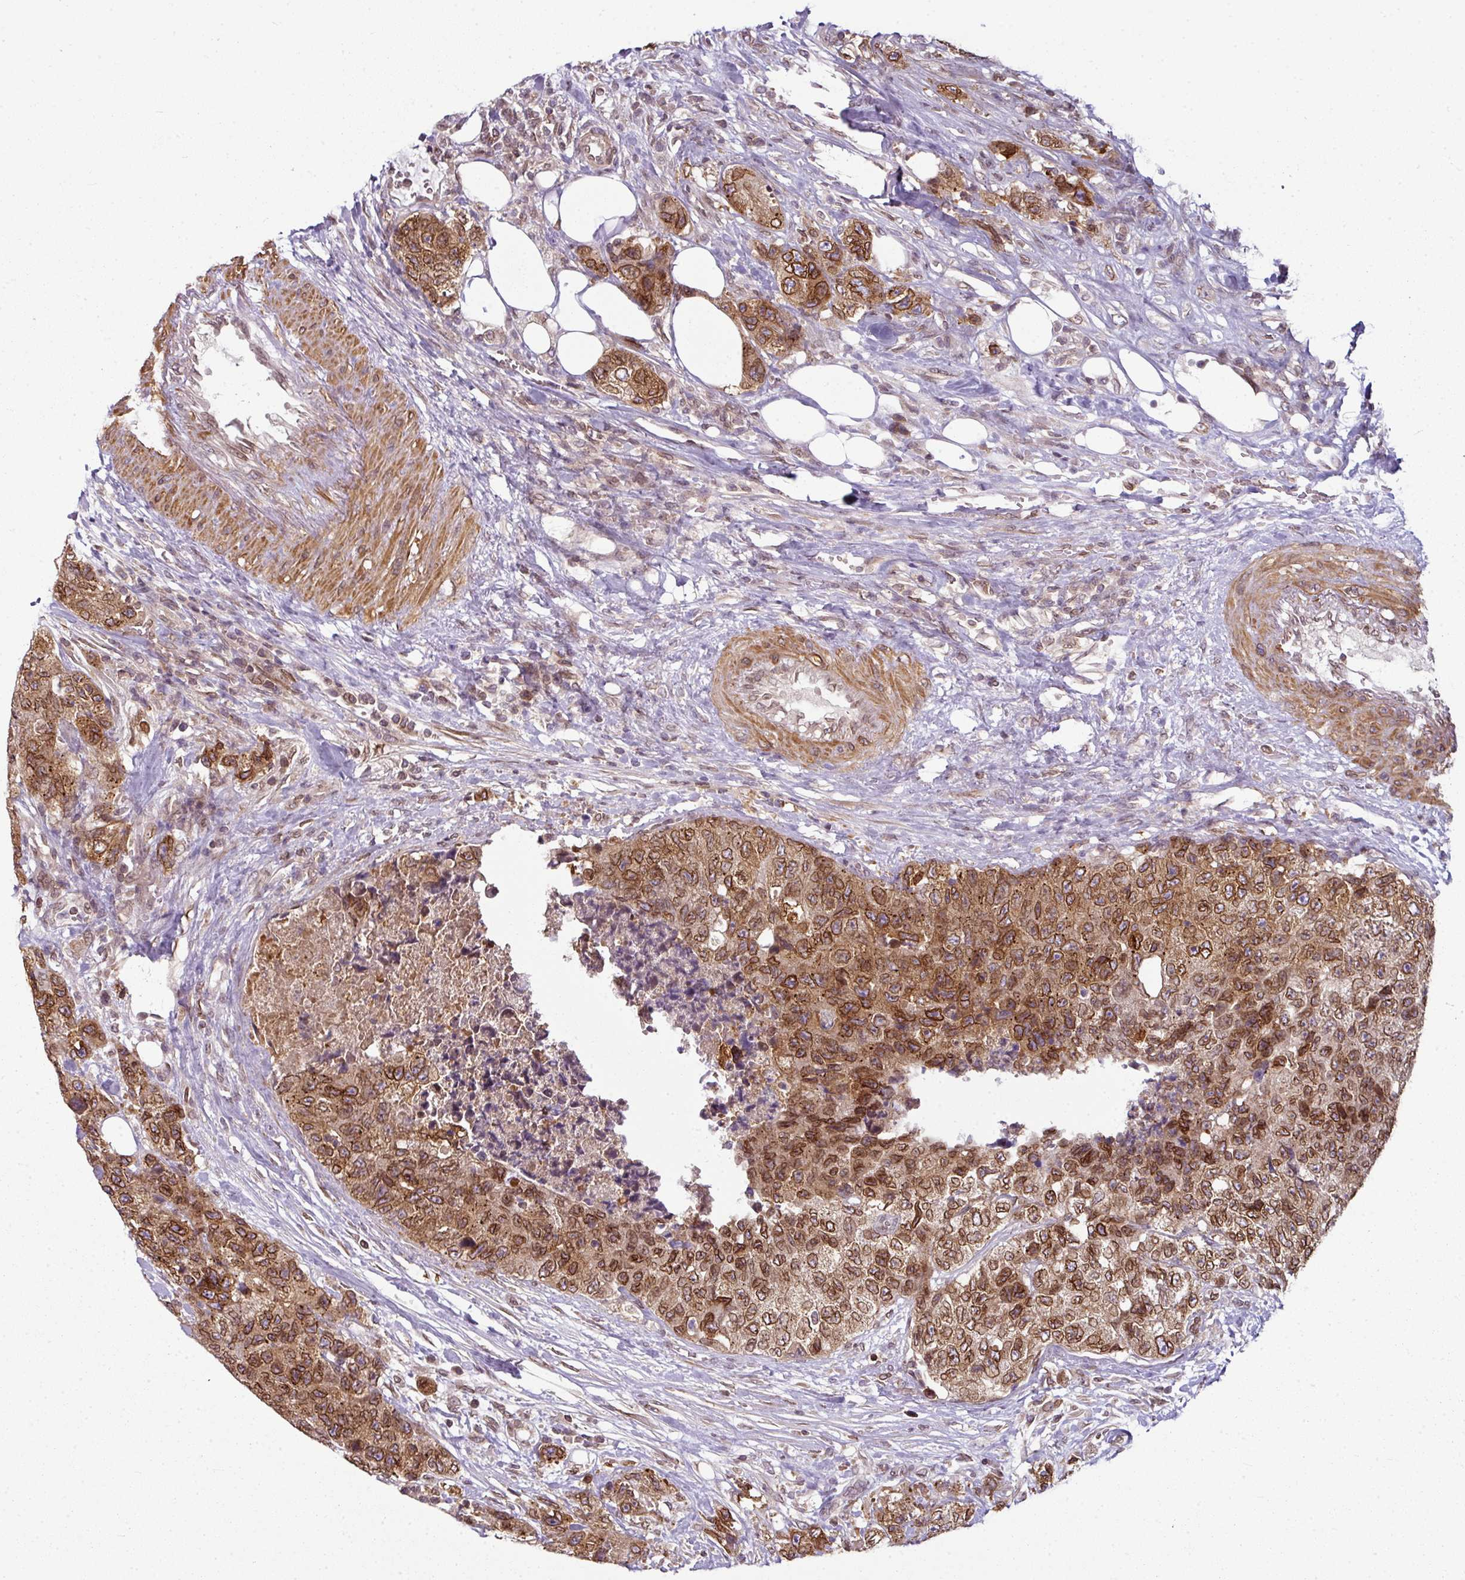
{"staining": {"intensity": "moderate", "quantity": ">75%", "location": "cytoplasmic/membranous,nuclear"}, "tissue": "urothelial cancer", "cell_type": "Tumor cells", "image_type": "cancer", "snomed": [{"axis": "morphology", "description": "Urothelial carcinoma, High grade"}, {"axis": "topography", "description": "Urinary bladder"}], "caption": "Immunohistochemical staining of human urothelial carcinoma (high-grade) demonstrates medium levels of moderate cytoplasmic/membranous and nuclear protein positivity in about >75% of tumor cells.", "gene": "RANGAP1", "patient": {"sex": "female", "age": 78}}